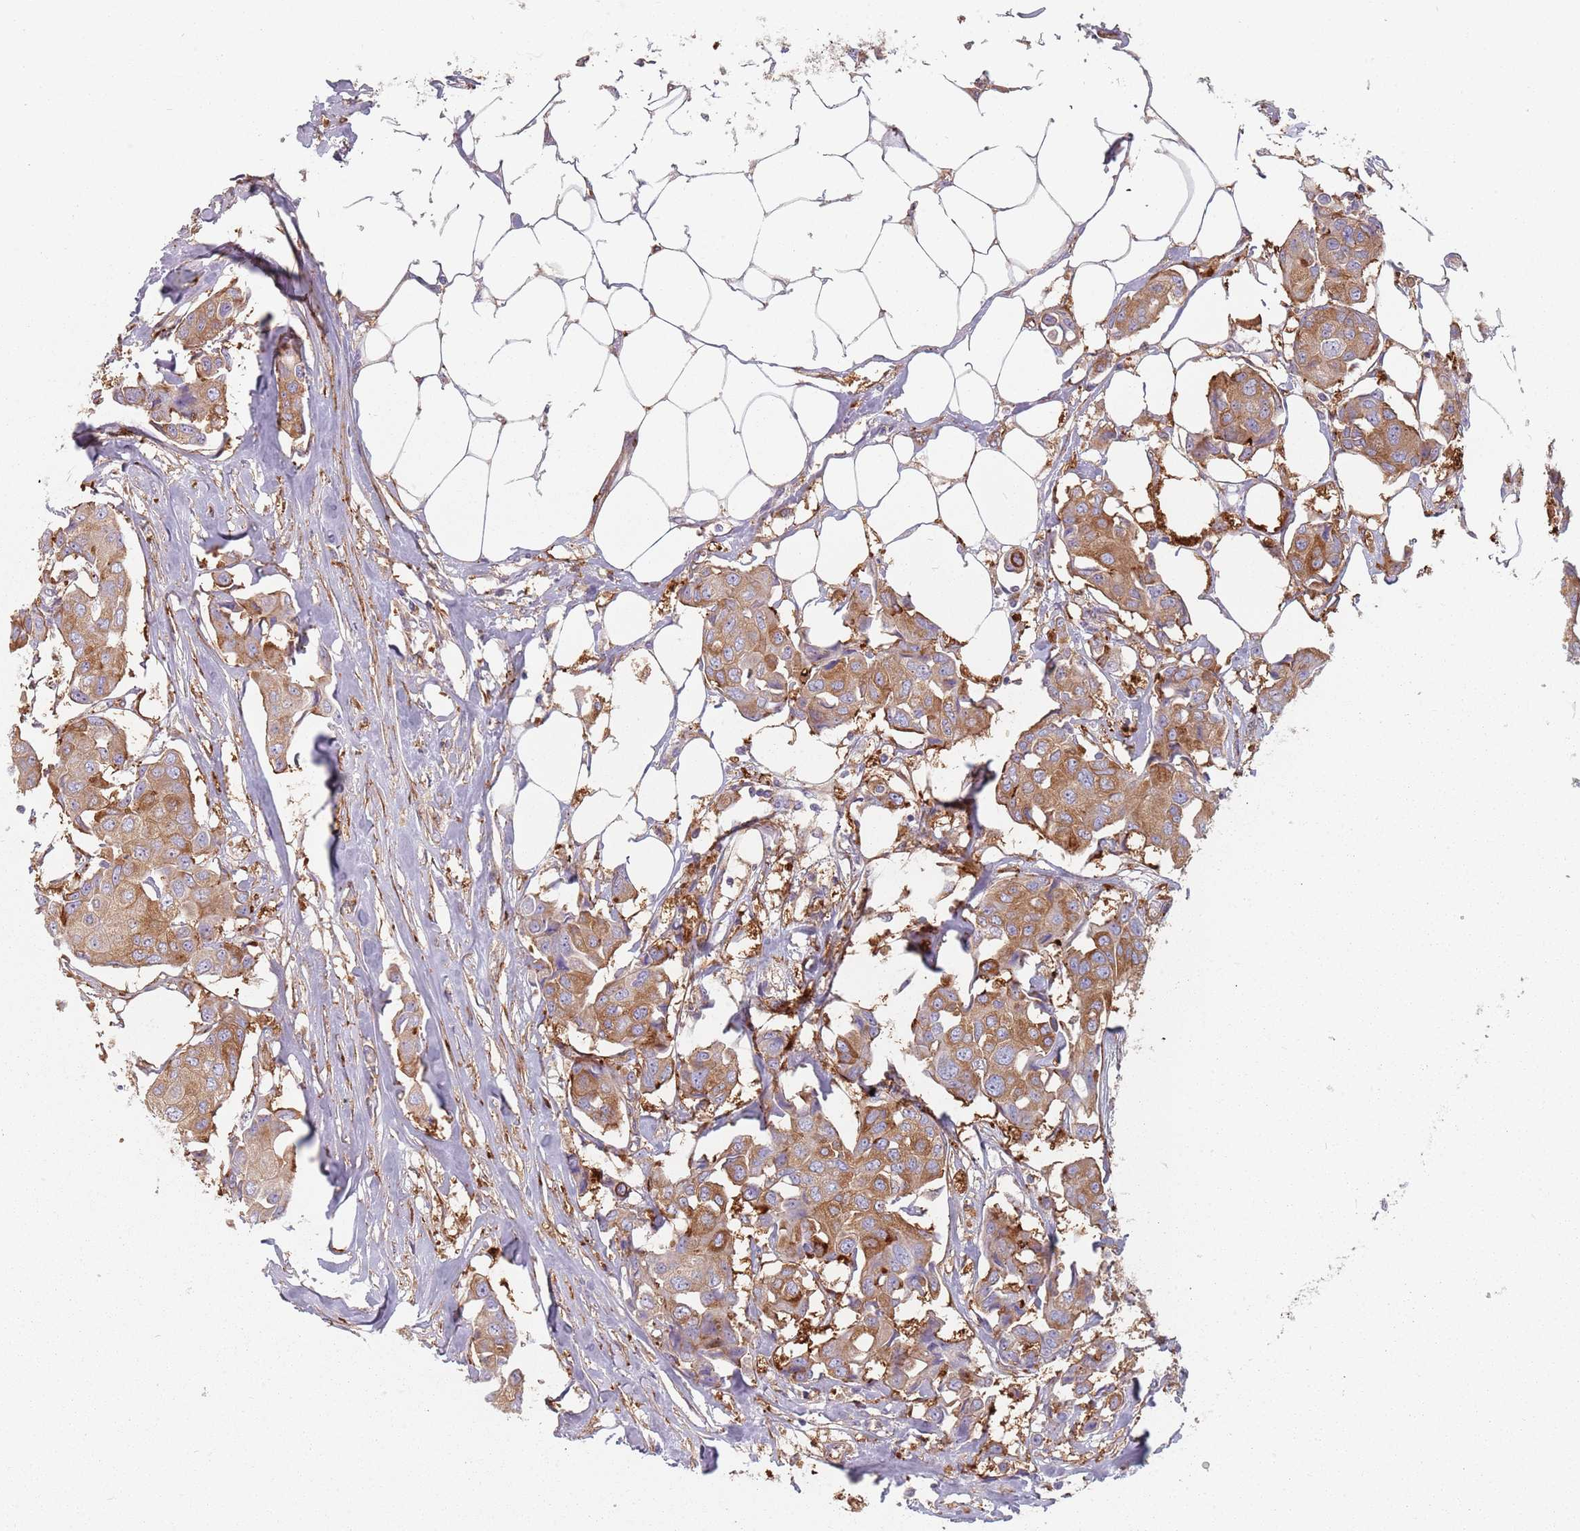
{"staining": {"intensity": "moderate", "quantity": ">75%", "location": "cytoplasmic/membranous"}, "tissue": "breast cancer", "cell_type": "Tumor cells", "image_type": "cancer", "snomed": [{"axis": "morphology", "description": "Duct carcinoma"}, {"axis": "topography", "description": "Breast"}, {"axis": "topography", "description": "Lymph node"}], "caption": "High-power microscopy captured an immunohistochemistry (IHC) micrograph of invasive ductal carcinoma (breast), revealing moderate cytoplasmic/membranous positivity in approximately >75% of tumor cells.", "gene": "TPD52L2", "patient": {"sex": "female", "age": 80}}